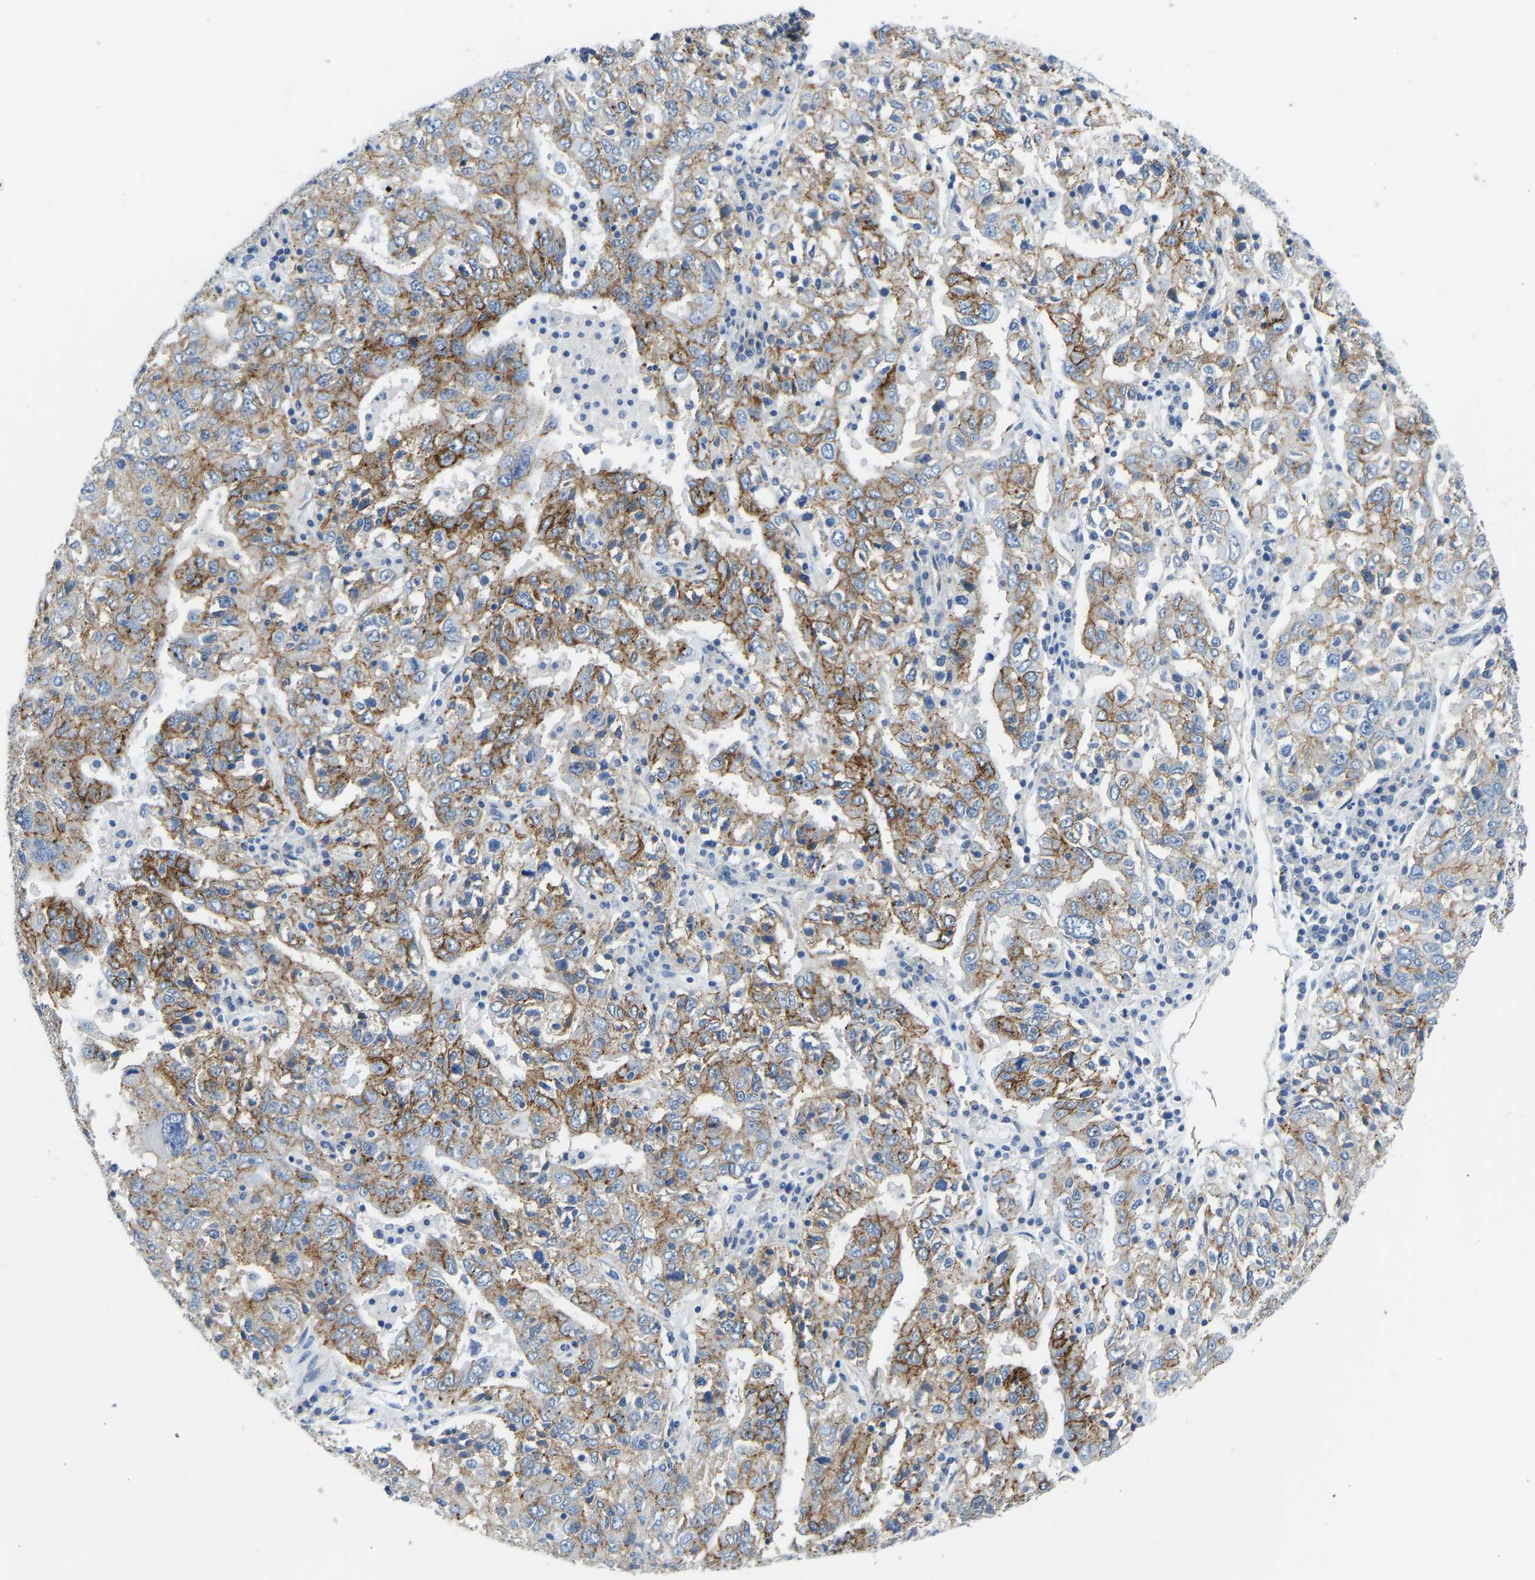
{"staining": {"intensity": "moderate", "quantity": ">75%", "location": "cytoplasmic/membranous"}, "tissue": "ovarian cancer", "cell_type": "Tumor cells", "image_type": "cancer", "snomed": [{"axis": "morphology", "description": "Carcinoma, endometroid"}, {"axis": "topography", "description": "Ovary"}], "caption": "Human ovarian endometroid carcinoma stained with a brown dye shows moderate cytoplasmic/membranous positive expression in about >75% of tumor cells.", "gene": "ATP1A1", "patient": {"sex": "female", "age": 62}}